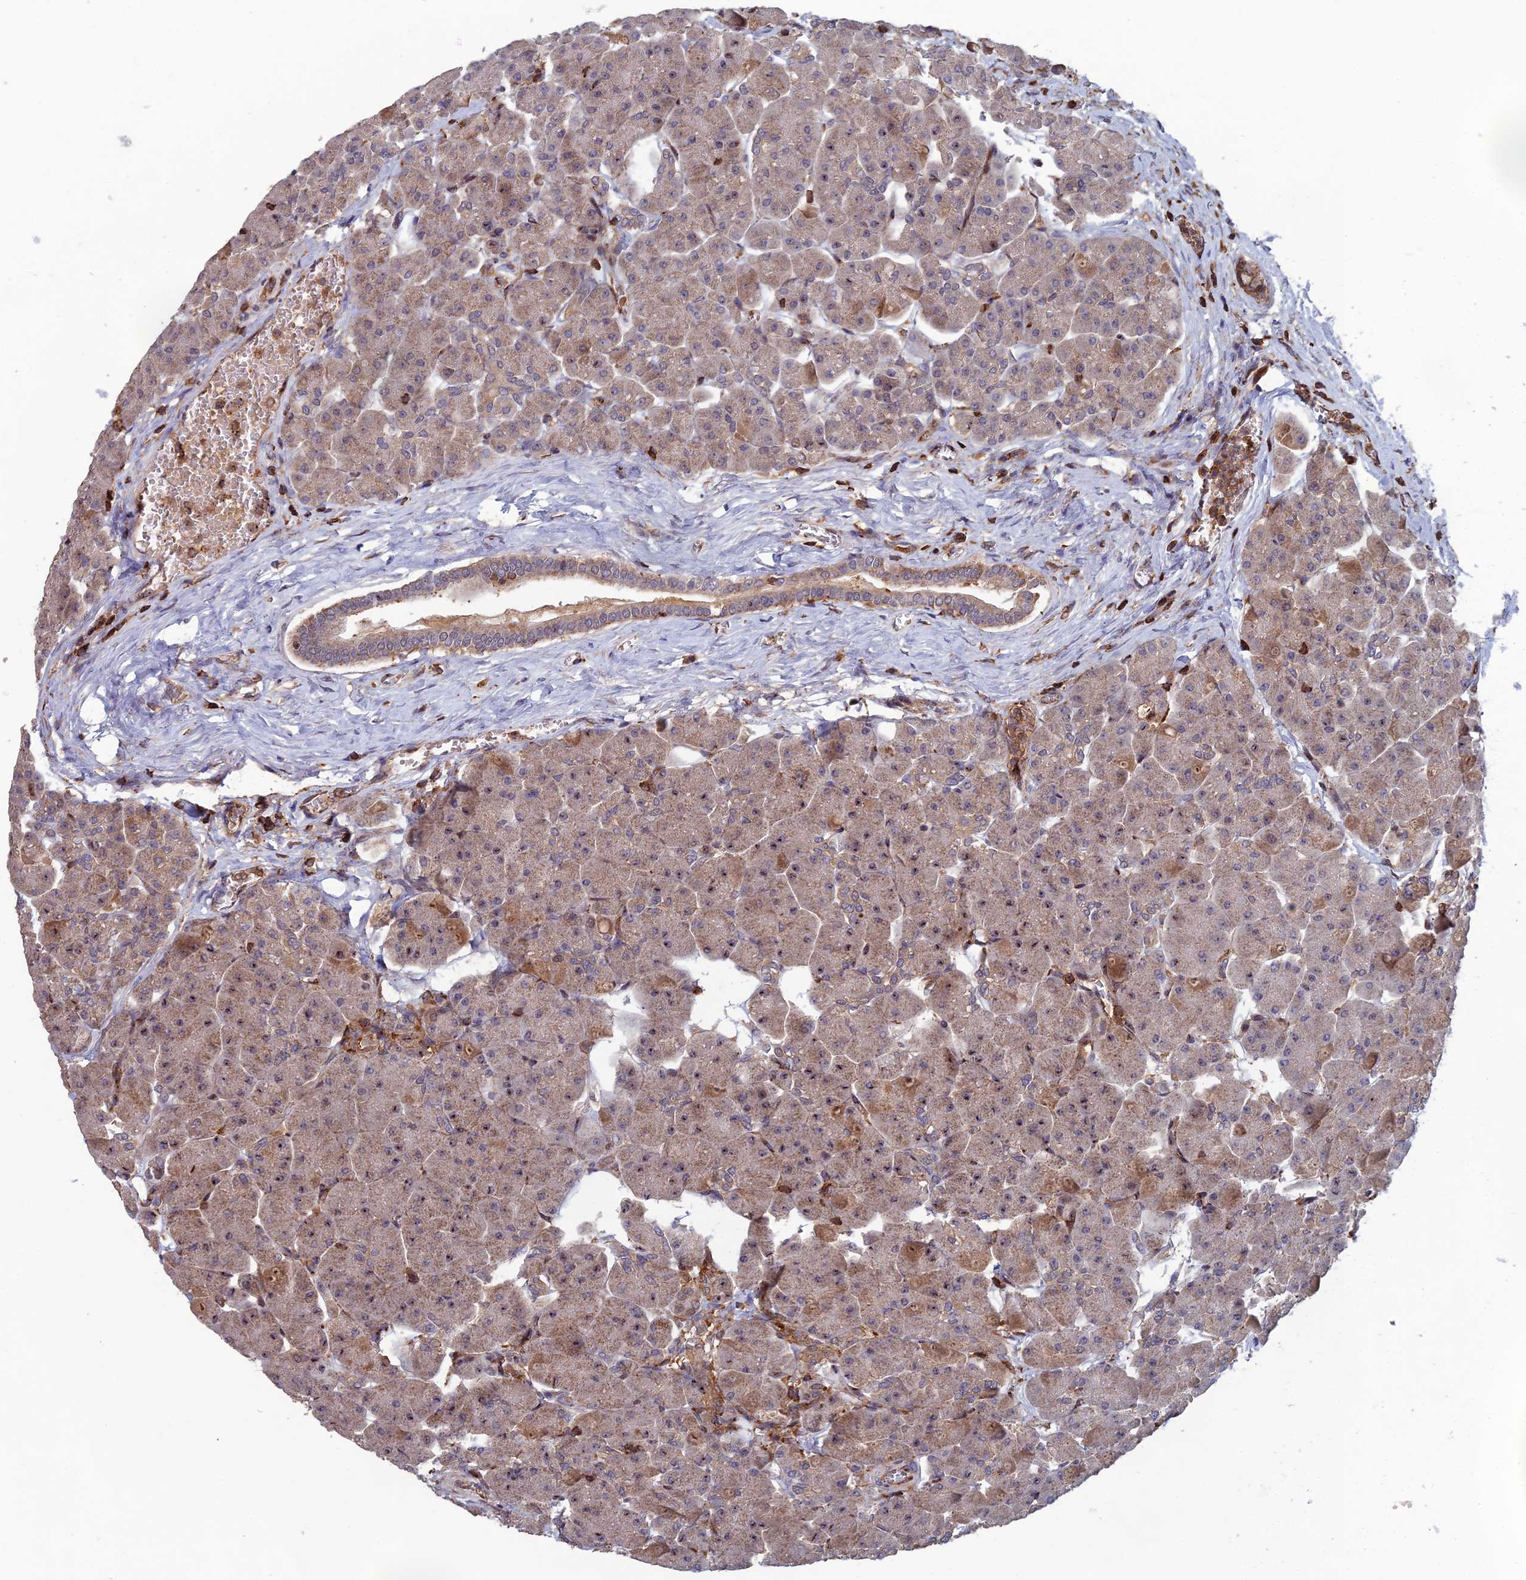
{"staining": {"intensity": "moderate", "quantity": "25%-75%", "location": "cytoplasmic/membranous"}, "tissue": "pancreas", "cell_type": "Exocrine glandular cells", "image_type": "normal", "snomed": [{"axis": "morphology", "description": "Normal tissue, NOS"}, {"axis": "topography", "description": "Pancreas"}], "caption": "Exocrine glandular cells display medium levels of moderate cytoplasmic/membranous positivity in approximately 25%-75% of cells in unremarkable human pancreas. (DAB IHC with brightfield microscopy, high magnification).", "gene": "C15orf62", "patient": {"sex": "male", "age": 66}}